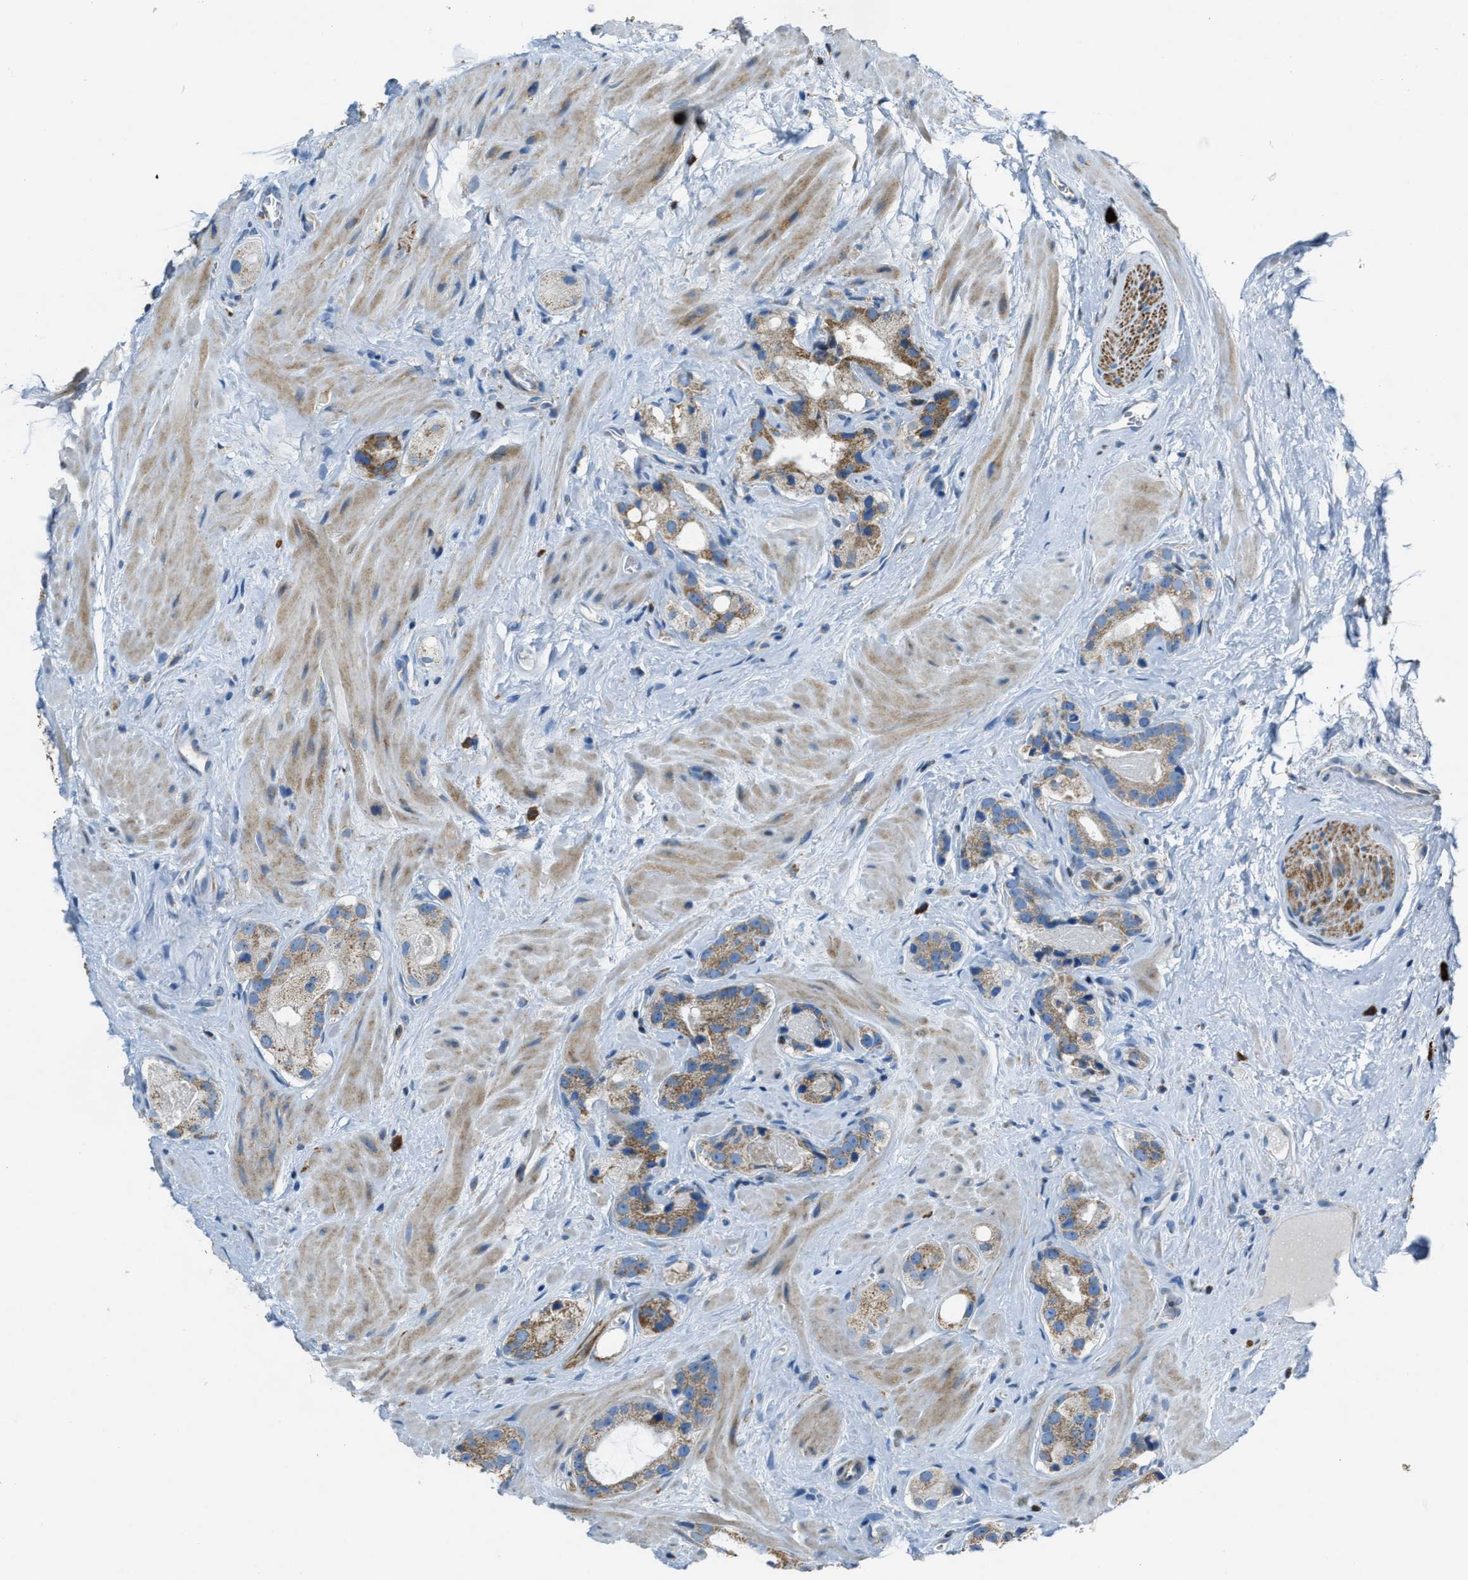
{"staining": {"intensity": "moderate", "quantity": ">75%", "location": "cytoplasmic/membranous"}, "tissue": "prostate cancer", "cell_type": "Tumor cells", "image_type": "cancer", "snomed": [{"axis": "morphology", "description": "Adenocarcinoma, High grade"}, {"axis": "topography", "description": "Prostate"}], "caption": "DAB immunohistochemical staining of high-grade adenocarcinoma (prostate) displays moderate cytoplasmic/membranous protein positivity in approximately >75% of tumor cells.", "gene": "SLC25A11", "patient": {"sex": "male", "age": 63}}